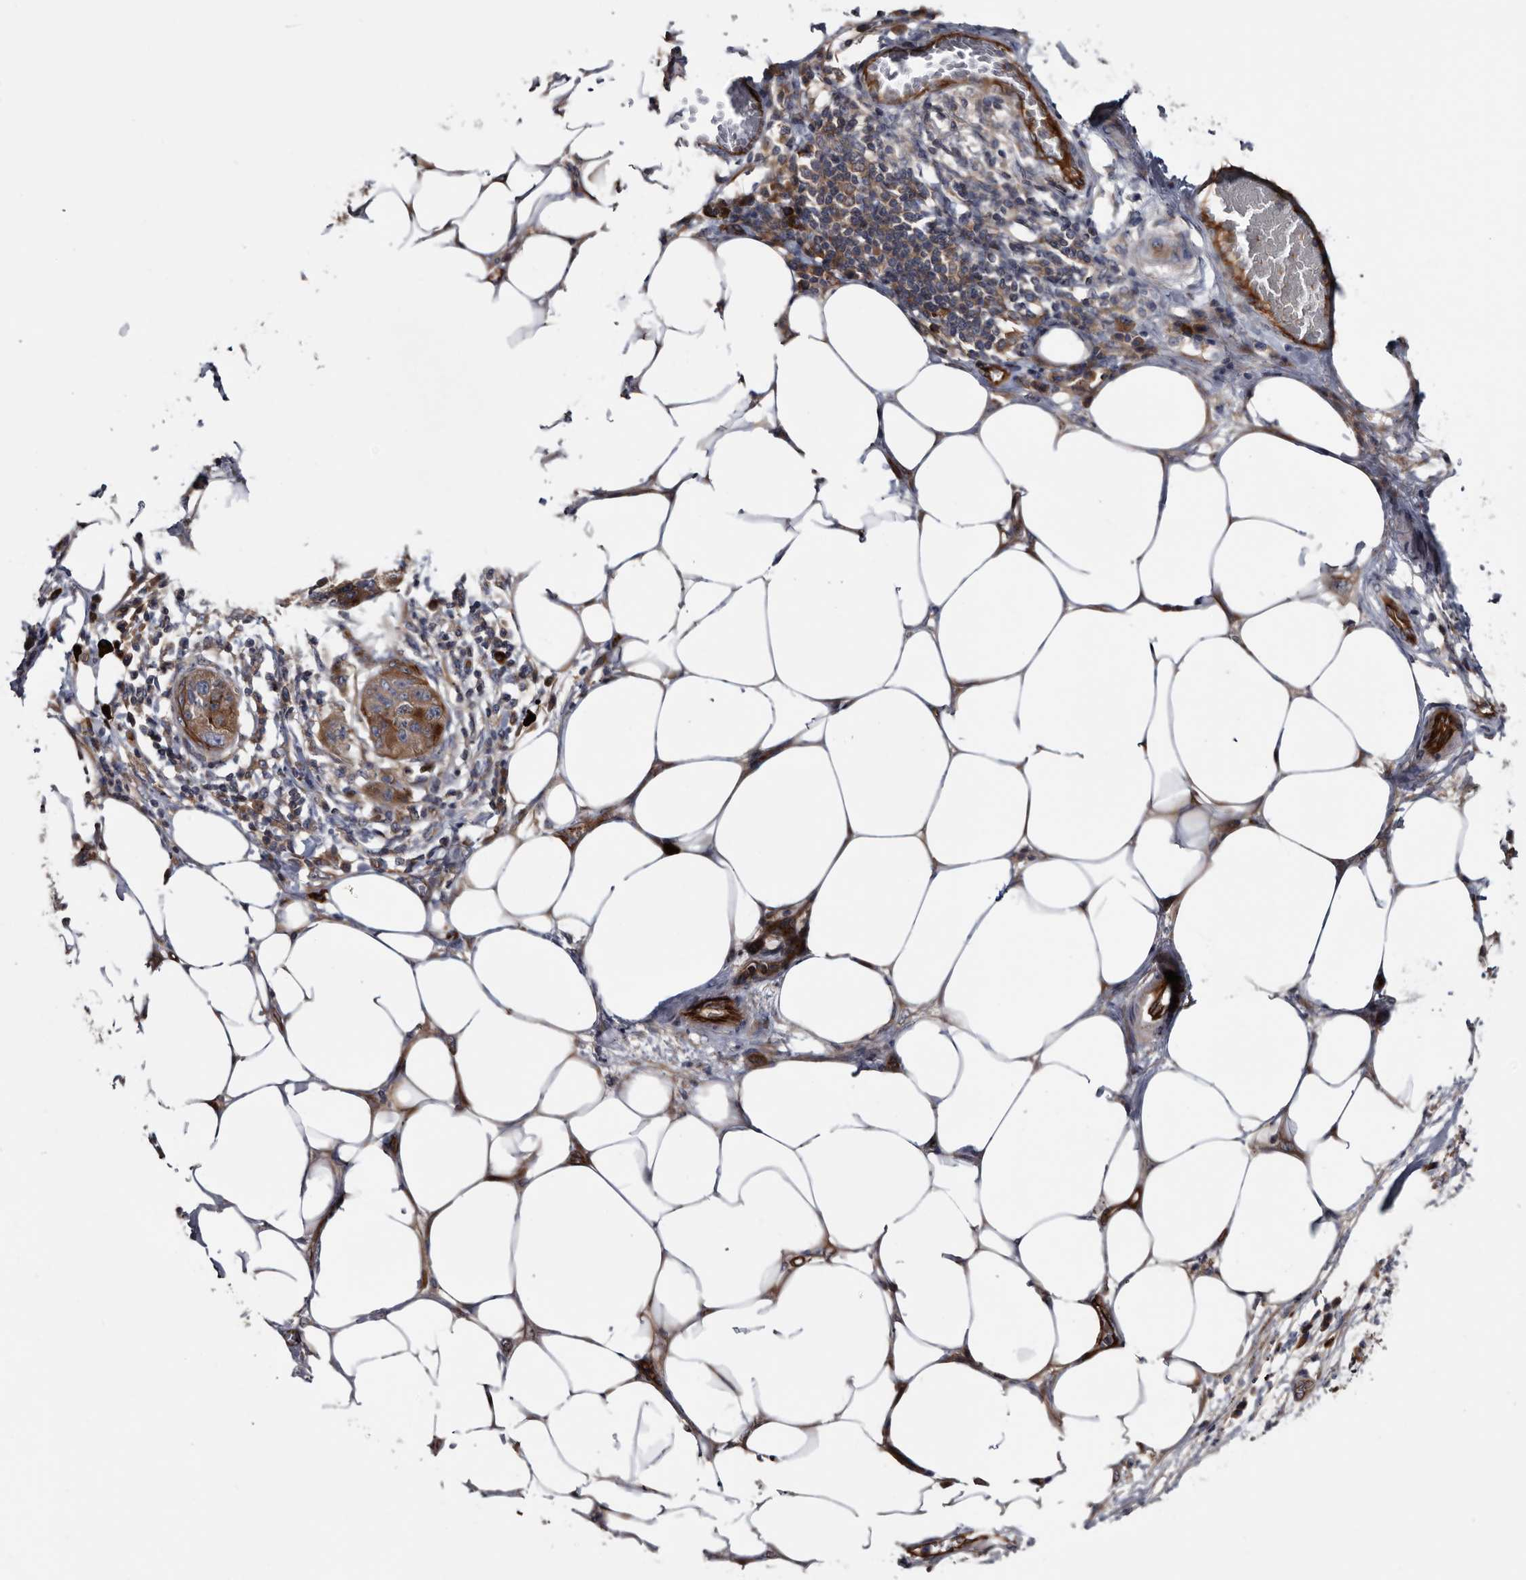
{"staining": {"intensity": "moderate", "quantity": ">75%", "location": "cytoplasmic/membranous"}, "tissue": "pancreatic cancer", "cell_type": "Tumor cells", "image_type": "cancer", "snomed": [{"axis": "morphology", "description": "Adenocarcinoma, NOS"}, {"axis": "topography", "description": "Pancreas"}], "caption": "Protein staining reveals moderate cytoplasmic/membranous staining in approximately >75% of tumor cells in pancreatic cancer.", "gene": "TSPAN17", "patient": {"sex": "female", "age": 78}}